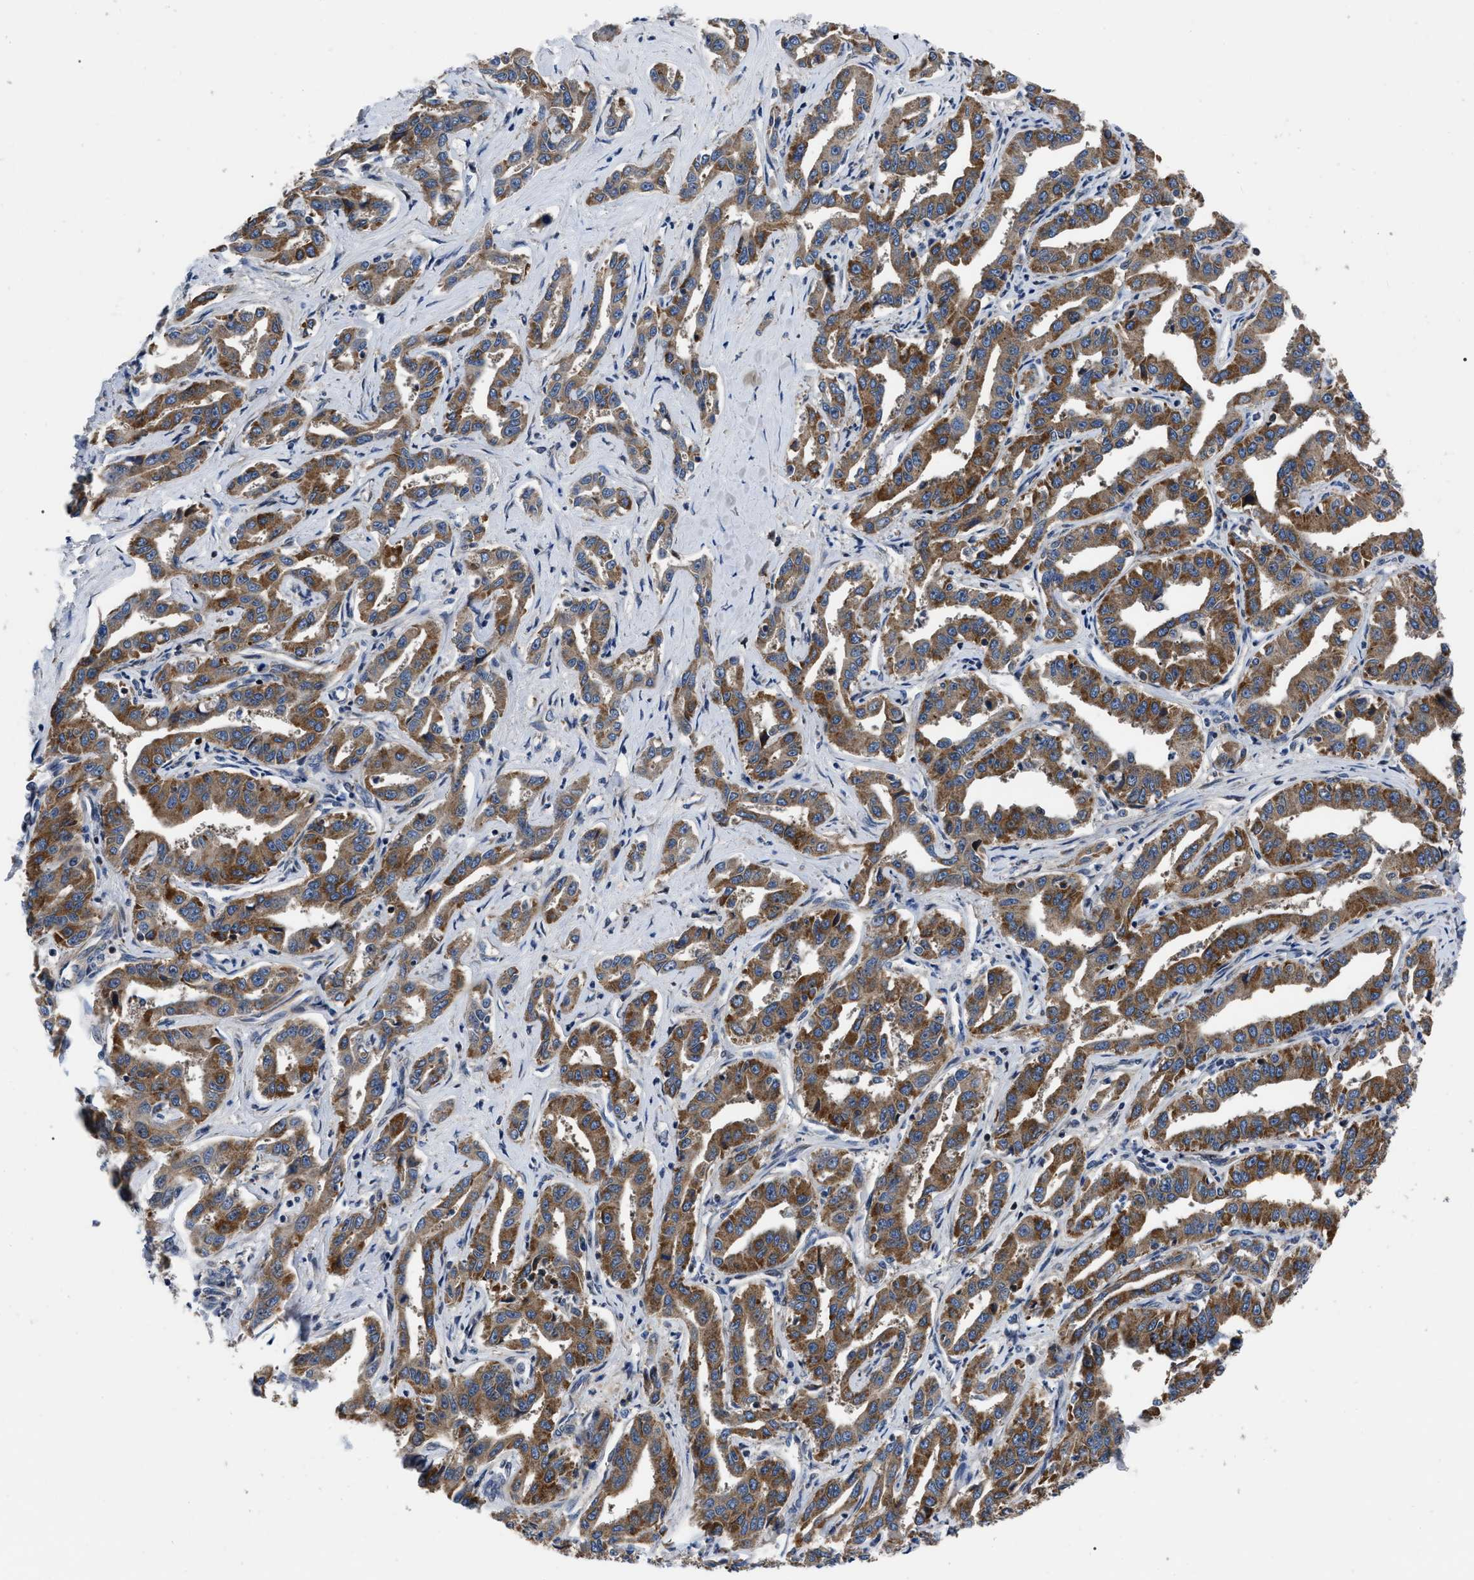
{"staining": {"intensity": "moderate", "quantity": ">75%", "location": "cytoplasmic/membranous"}, "tissue": "liver cancer", "cell_type": "Tumor cells", "image_type": "cancer", "snomed": [{"axis": "morphology", "description": "Cholangiocarcinoma"}, {"axis": "topography", "description": "Liver"}], "caption": "Protein staining demonstrates moderate cytoplasmic/membranous positivity in approximately >75% of tumor cells in liver cholangiocarcinoma.", "gene": "PPWD1", "patient": {"sex": "male", "age": 59}}